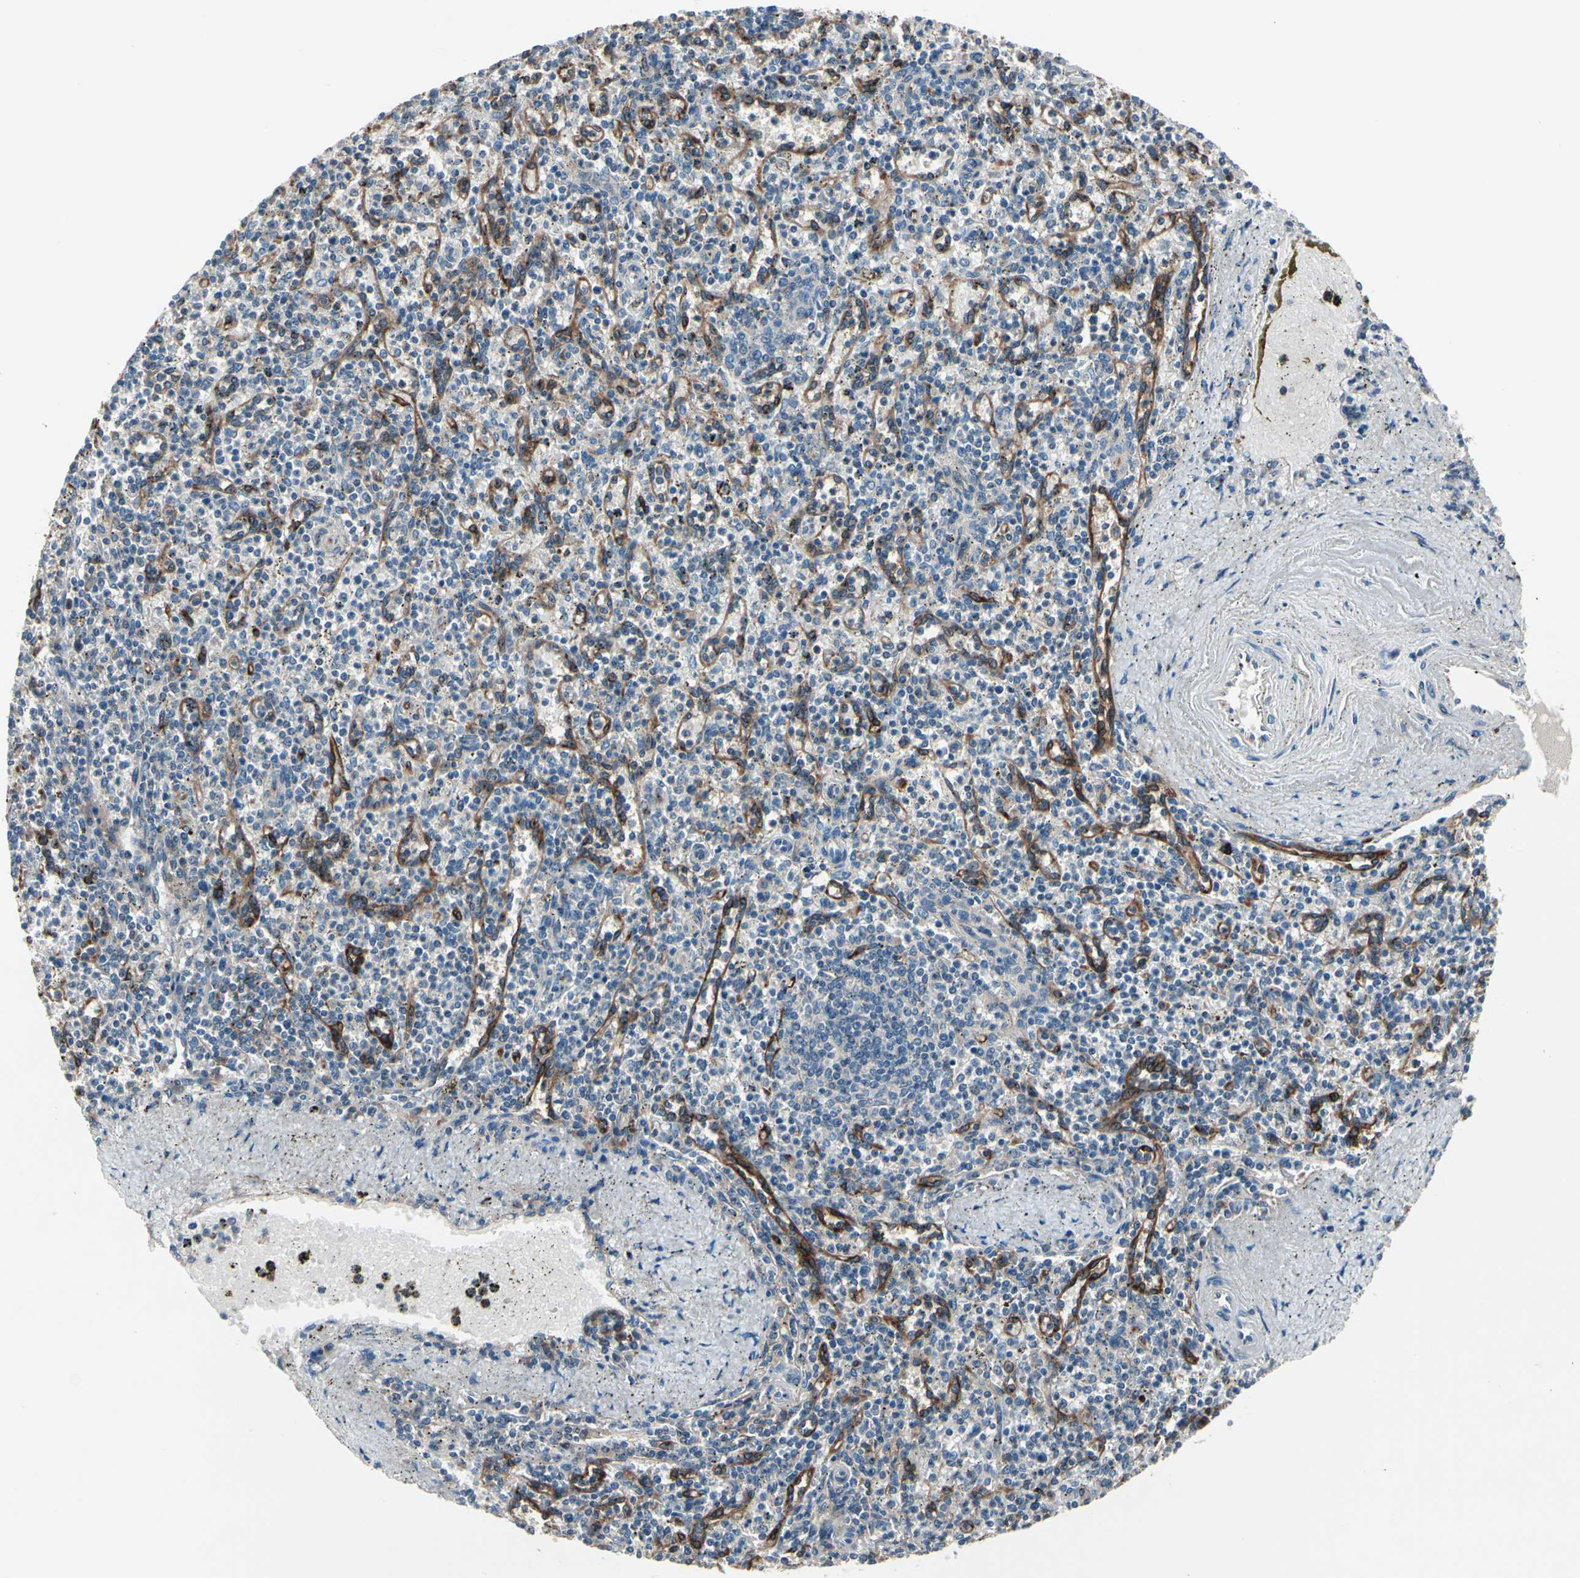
{"staining": {"intensity": "negative", "quantity": "none", "location": "none"}, "tissue": "spleen", "cell_type": "Cells in red pulp", "image_type": "normal", "snomed": [{"axis": "morphology", "description": "Normal tissue, NOS"}, {"axis": "topography", "description": "Spleen"}], "caption": "Unremarkable spleen was stained to show a protein in brown. There is no significant positivity in cells in red pulp. (Stains: DAB immunohistochemistry with hematoxylin counter stain, Microscopy: brightfield microscopy at high magnification).", "gene": "PRKAR2B", "patient": {"sex": "male", "age": 72}}